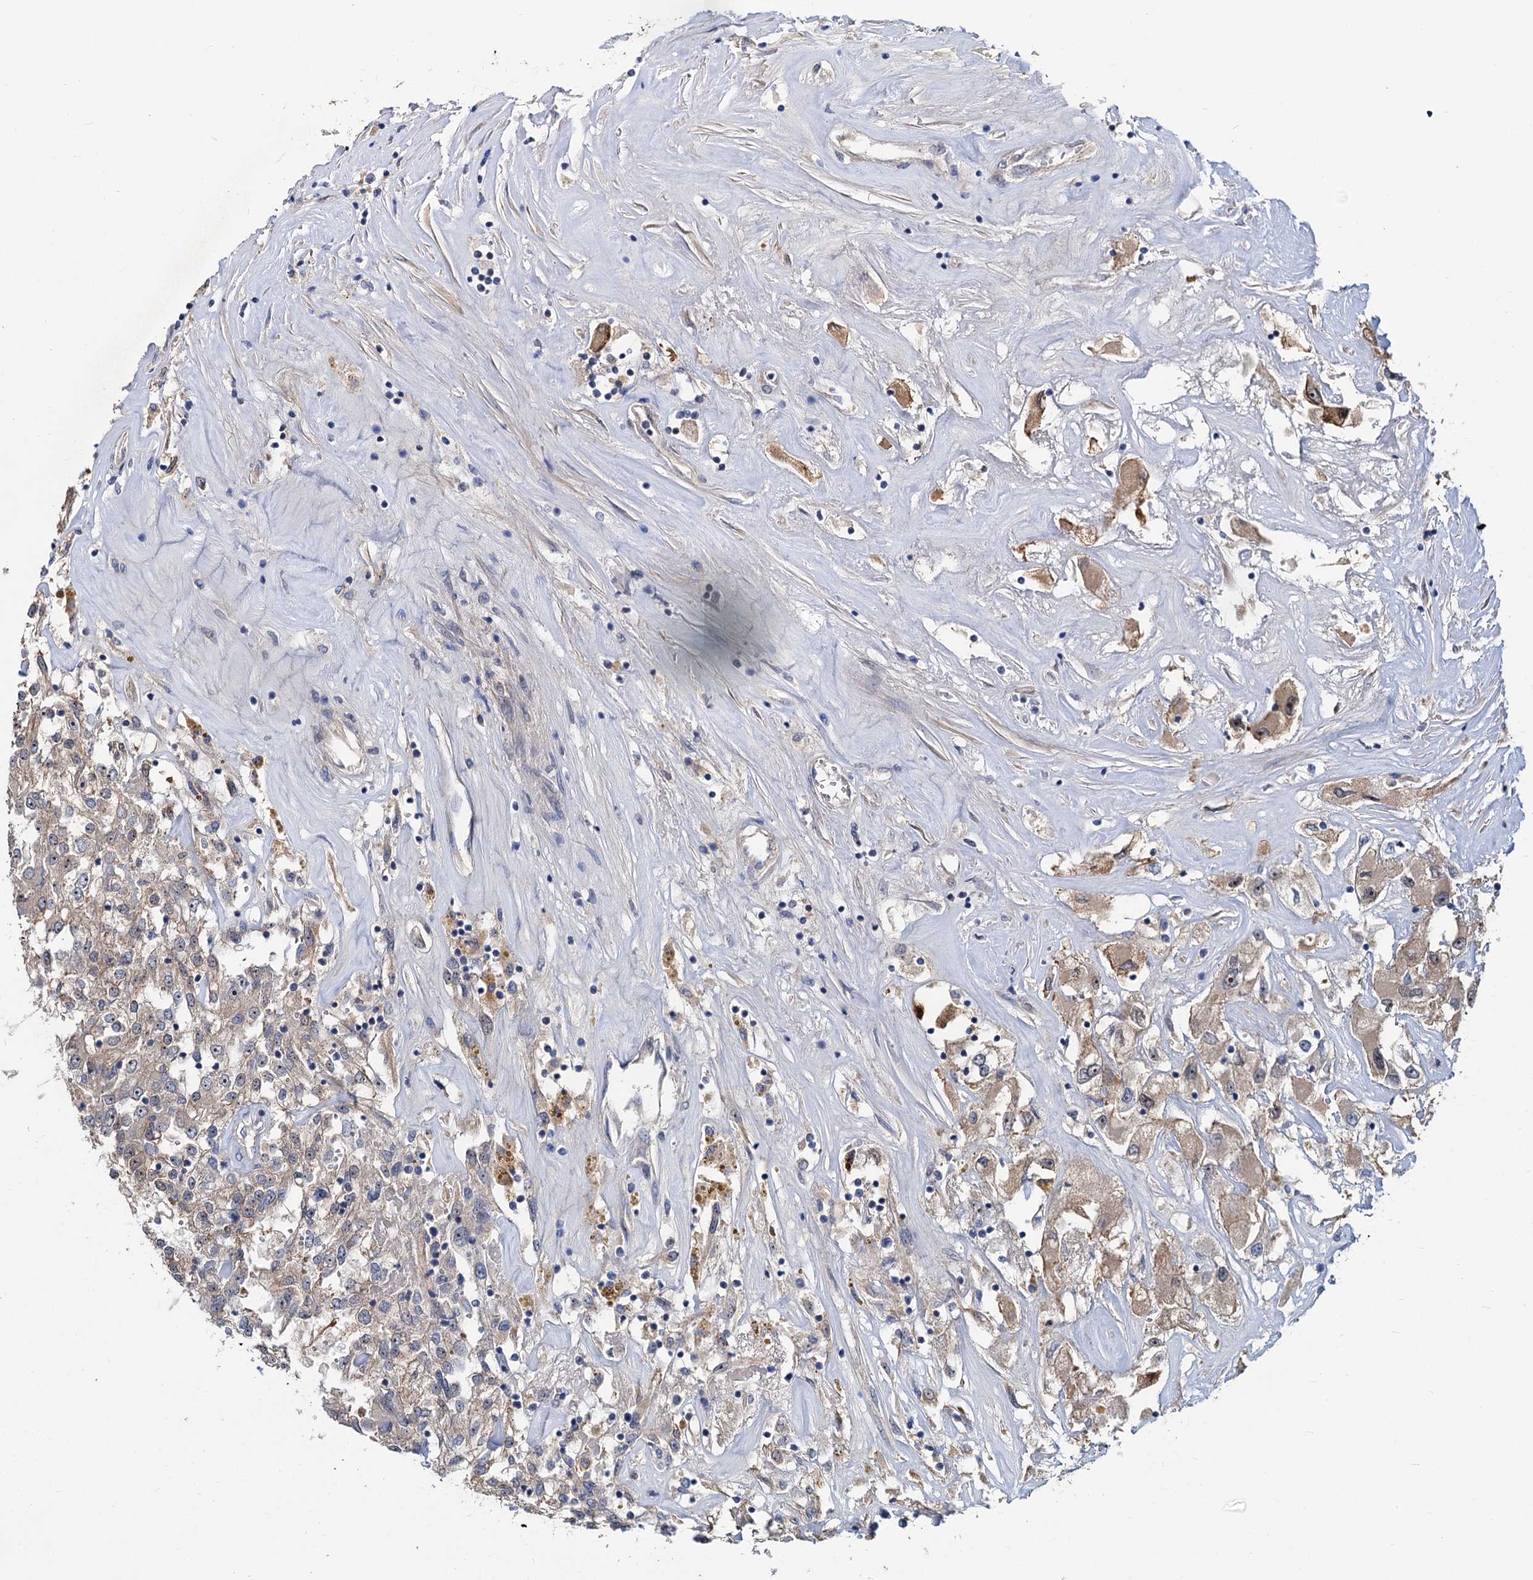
{"staining": {"intensity": "weak", "quantity": "<25%", "location": "cytoplasmic/membranous"}, "tissue": "renal cancer", "cell_type": "Tumor cells", "image_type": "cancer", "snomed": [{"axis": "morphology", "description": "Adenocarcinoma, NOS"}, {"axis": "topography", "description": "Kidney"}], "caption": "This micrograph is of renal cancer stained with immunohistochemistry to label a protein in brown with the nuclei are counter-stained blue. There is no staining in tumor cells.", "gene": "SNX15", "patient": {"sex": "female", "age": 52}}